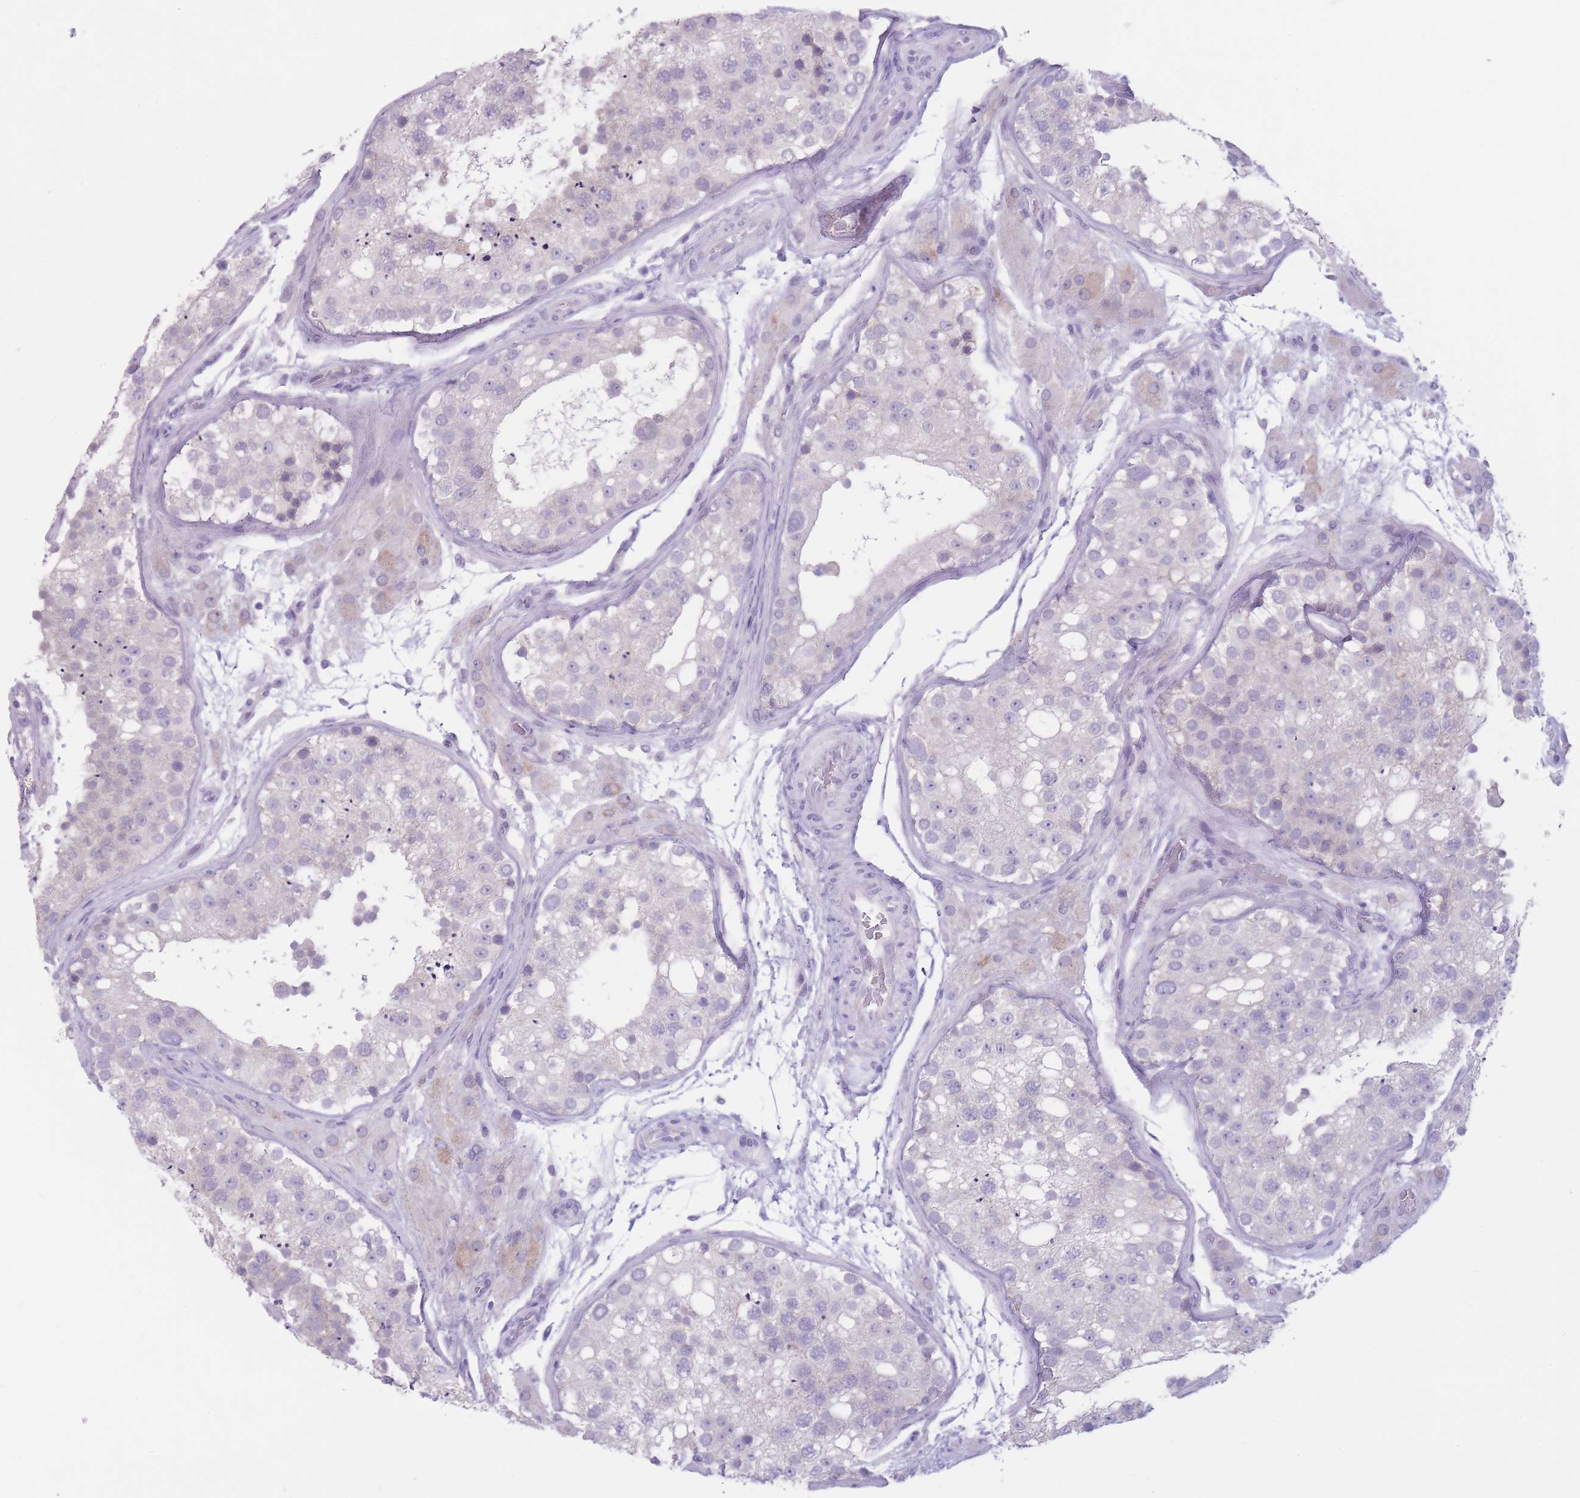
{"staining": {"intensity": "negative", "quantity": "none", "location": "none"}, "tissue": "testis", "cell_type": "Cells in seminiferous ducts", "image_type": "normal", "snomed": [{"axis": "morphology", "description": "Normal tissue, NOS"}, {"axis": "topography", "description": "Testis"}], "caption": "Protein analysis of benign testis exhibits no significant expression in cells in seminiferous ducts.", "gene": "DCANP1", "patient": {"sex": "male", "age": 26}}